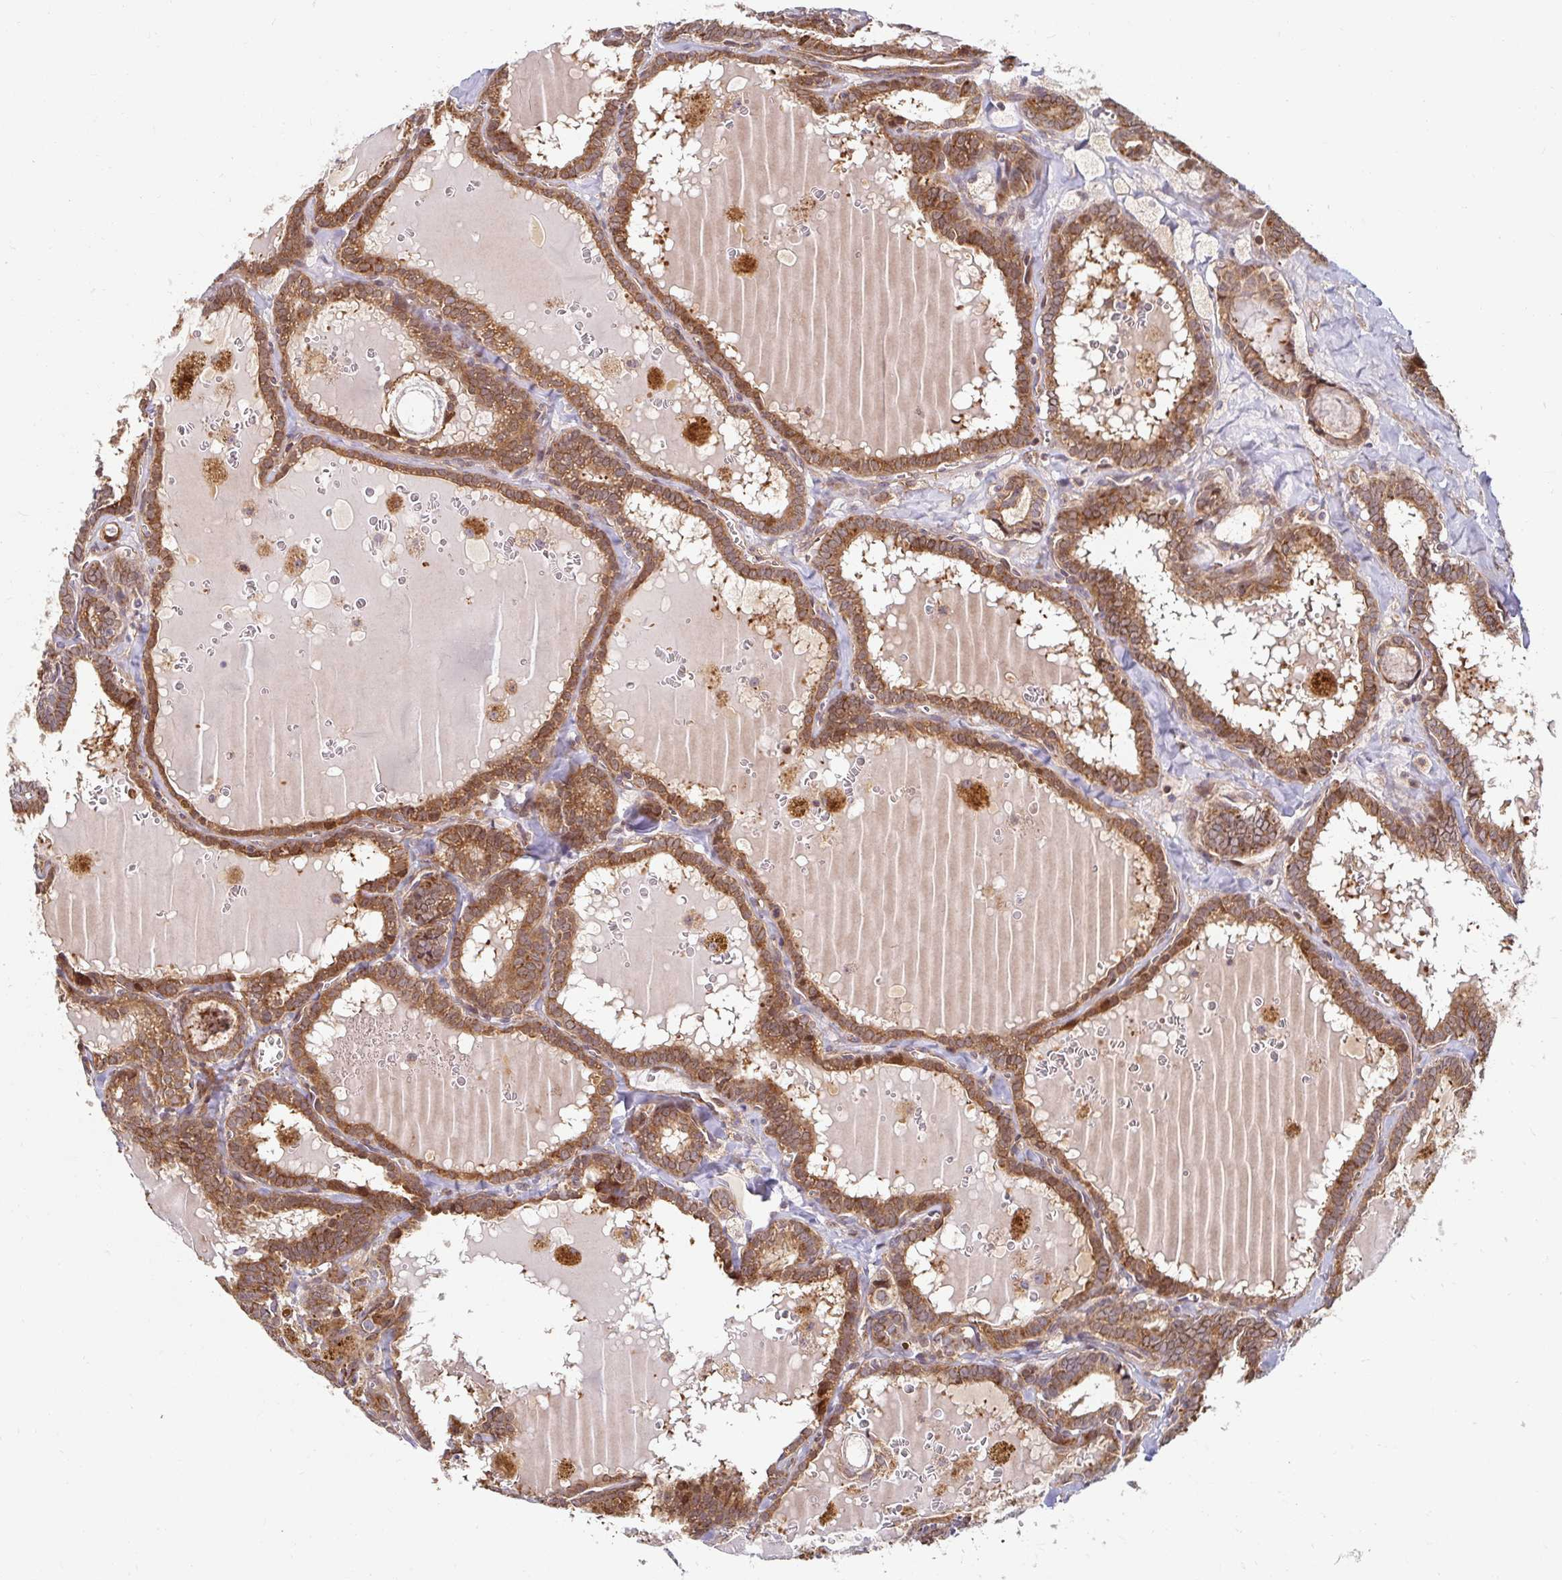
{"staining": {"intensity": "strong", "quantity": ">75%", "location": "cytoplasmic/membranous"}, "tissue": "thyroid cancer", "cell_type": "Tumor cells", "image_type": "cancer", "snomed": [{"axis": "morphology", "description": "Papillary adenocarcinoma, NOS"}, {"axis": "topography", "description": "Thyroid gland"}], "caption": "Tumor cells exhibit high levels of strong cytoplasmic/membranous staining in about >75% of cells in human thyroid cancer (papillary adenocarcinoma).", "gene": "BTF3", "patient": {"sex": "female", "age": 39}}